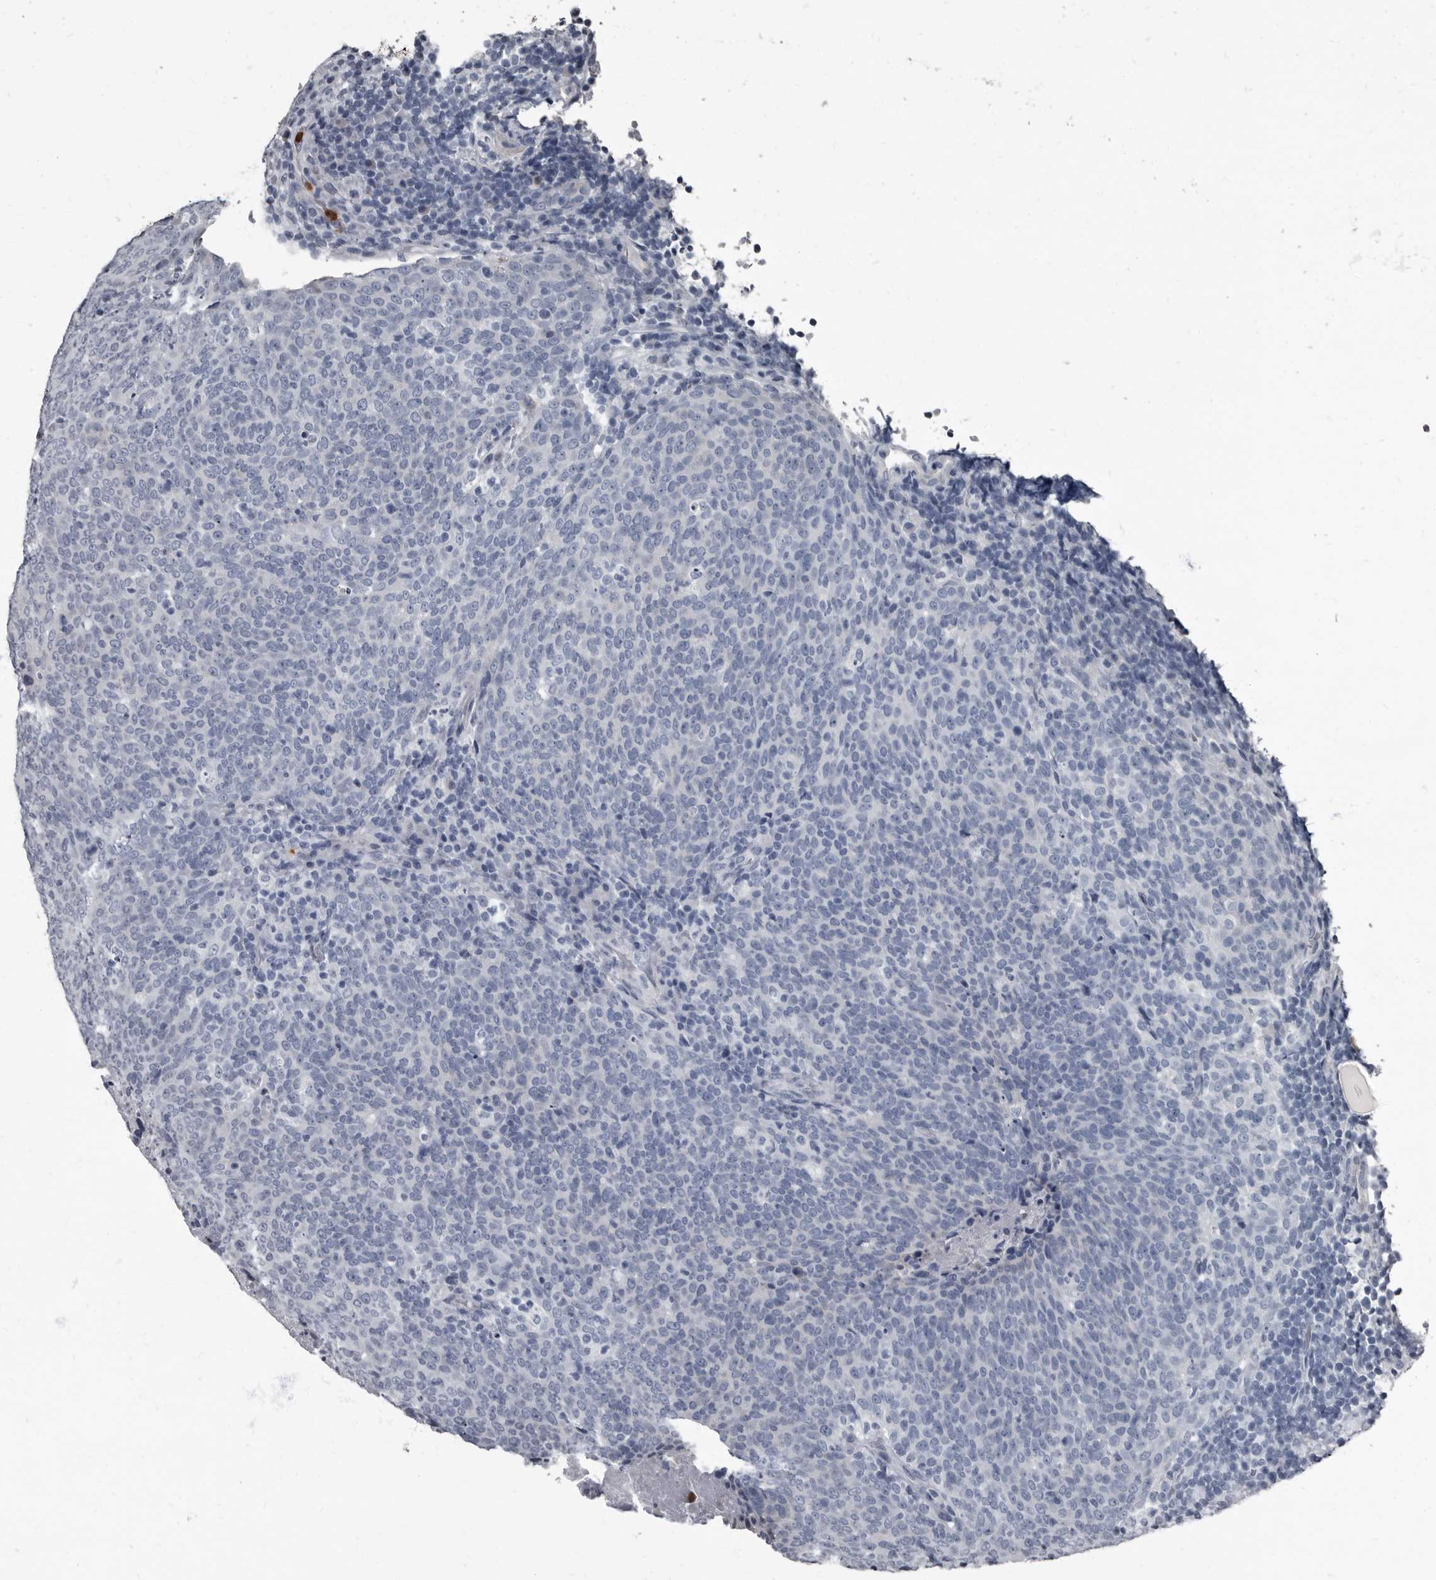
{"staining": {"intensity": "negative", "quantity": "none", "location": "none"}, "tissue": "head and neck cancer", "cell_type": "Tumor cells", "image_type": "cancer", "snomed": [{"axis": "morphology", "description": "Squamous cell carcinoma, NOS"}, {"axis": "morphology", "description": "Squamous cell carcinoma, metastatic, NOS"}, {"axis": "topography", "description": "Lymph node"}, {"axis": "topography", "description": "Head-Neck"}], "caption": "Protein analysis of metastatic squamous cell carcinoma (head and neck) shows no significant expression in tumor cells.", "gene": "TPD52L1", "patient": {"sex": "male", "age": 62}}